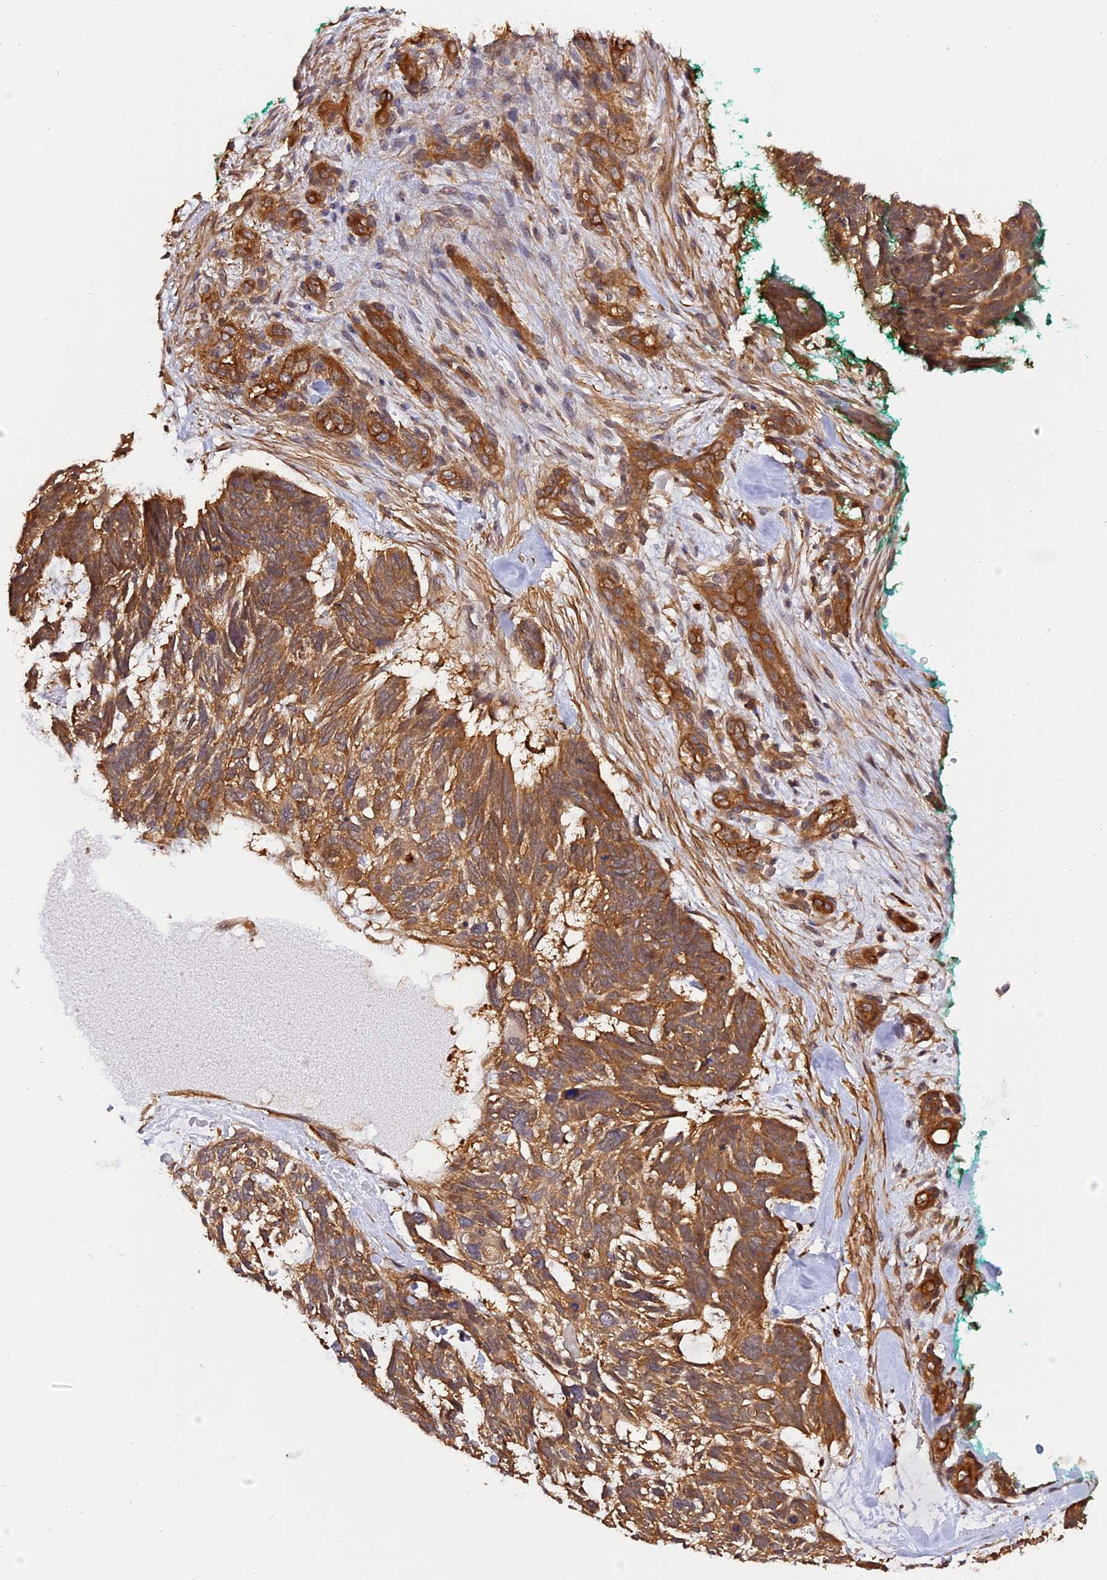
{"staining": {"intensity": "moderate", "quantity": ">75%", "location": "cytoplasmic/membranous"}, "tissue": "skin cancer", "cell_type": "Tumor cells", "image_type": "cancer", "snomed": [{"axis": "morphology", "description": "Basal cell carcinoma"}, {"axis": "topography", "description": "Skin"}], "caption": "DAB immunohistochemical staining of human skin cancer (basal cell carcinoma) displays moderate cytoplasmic/membranous protein expression in about >75% of tumor cells.", "gene": "C5orf22", "patient": {"sex": "male", "age": 88}}